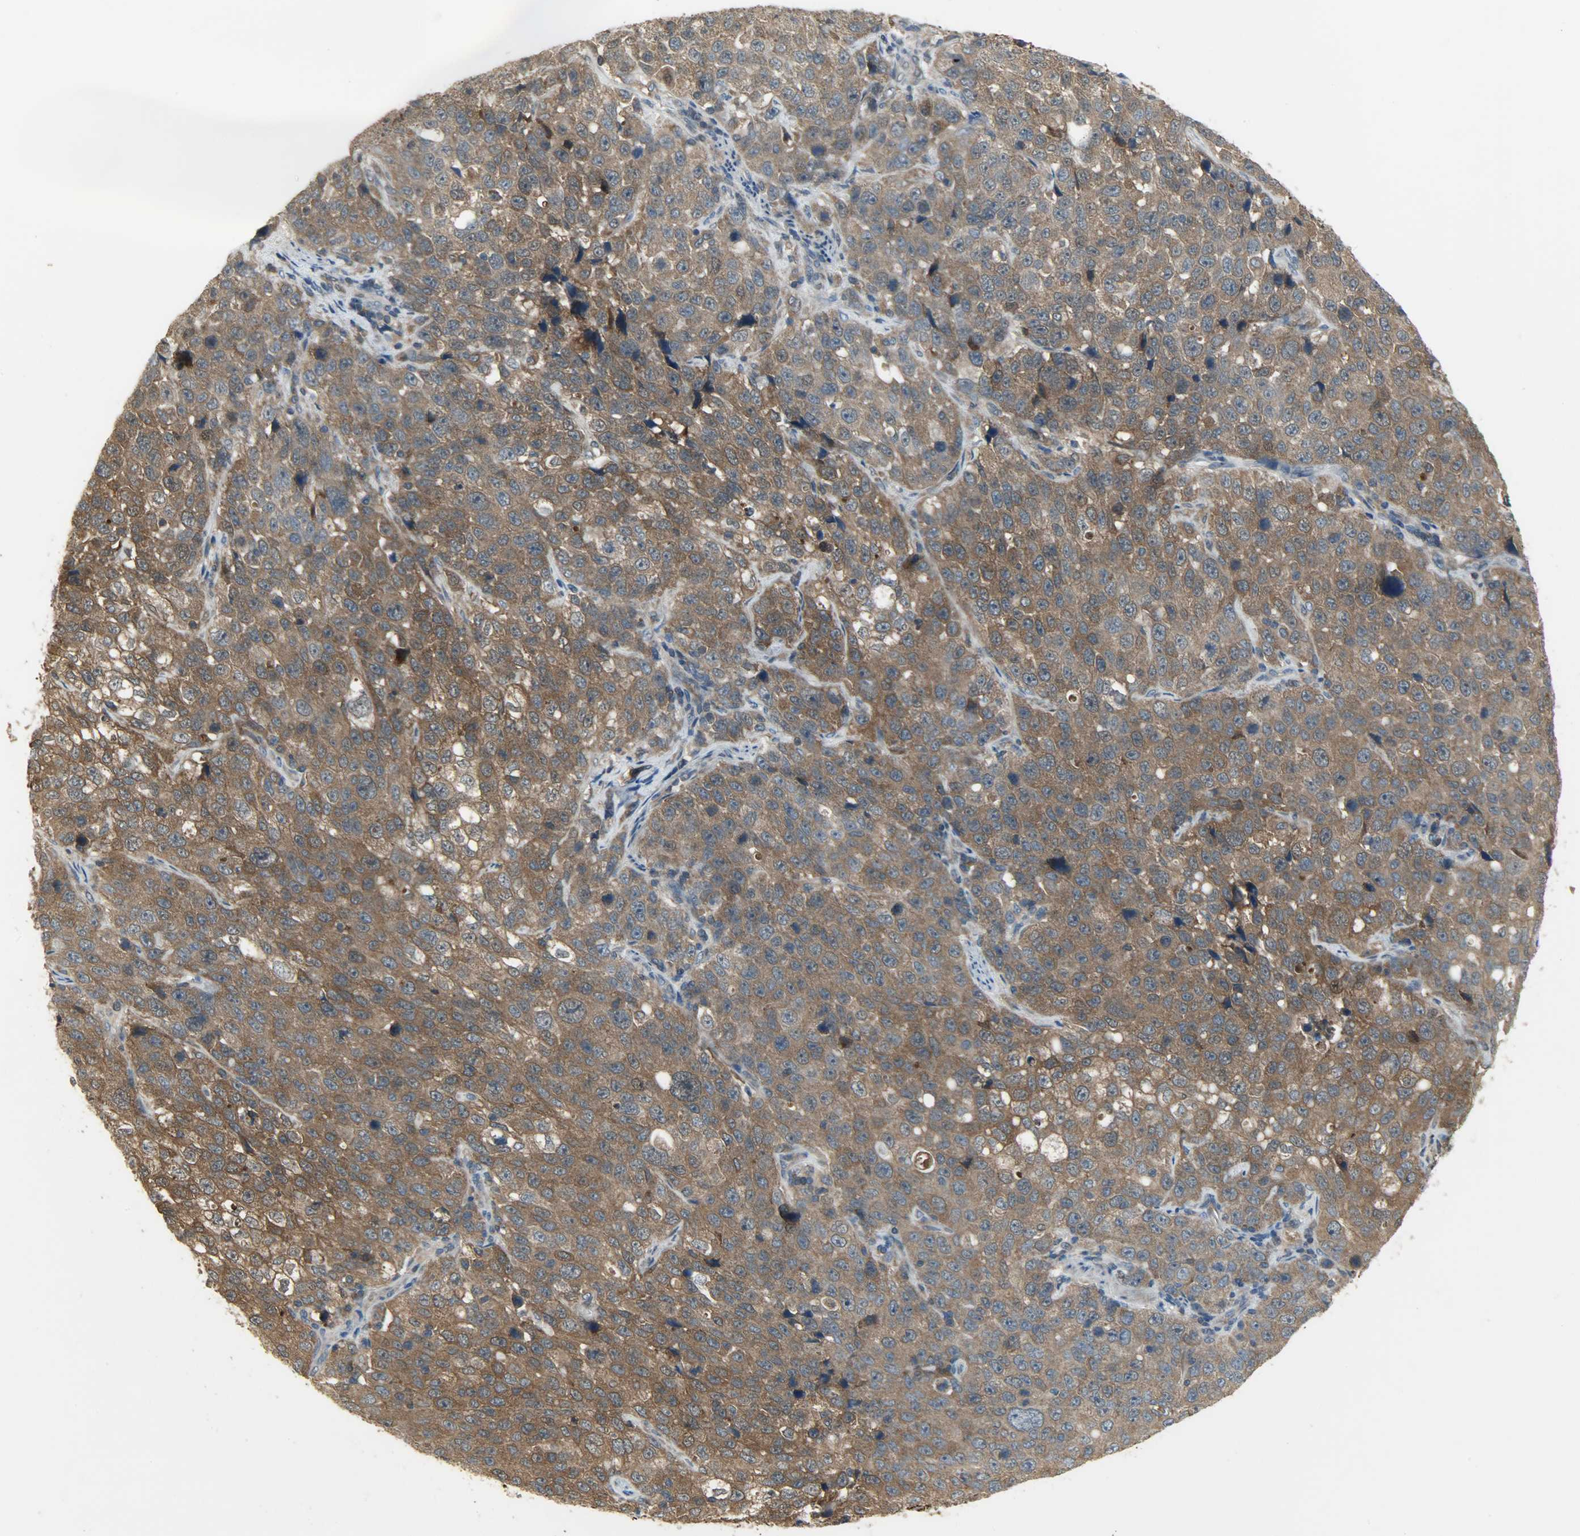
{"staining": {"intensity": "strong", "quantity": ">75%", "location": "cytoplasmic/membranous"}, "tissue": "stomach cancer", "cell_type": "Tumor cells", "image_type": "cancer", "snomed": [{"axis": "morphology", "description": "Normal tissue, NOS"}, {"axis": "morphology", "description": "Adenocarcinoma, NOS"}, {"axis": "topography", "description": "Stomach"}], "caption": "Immunohistochemistry (IHC) histopathology image of human stomach cancer stained for a protein (brown), which shows high levels of strong cytoplasmic/membranous positivity in approximately >75% of tumor cells.", "gene": "AMT", "patient": {"sex": "male", "age": 48}}